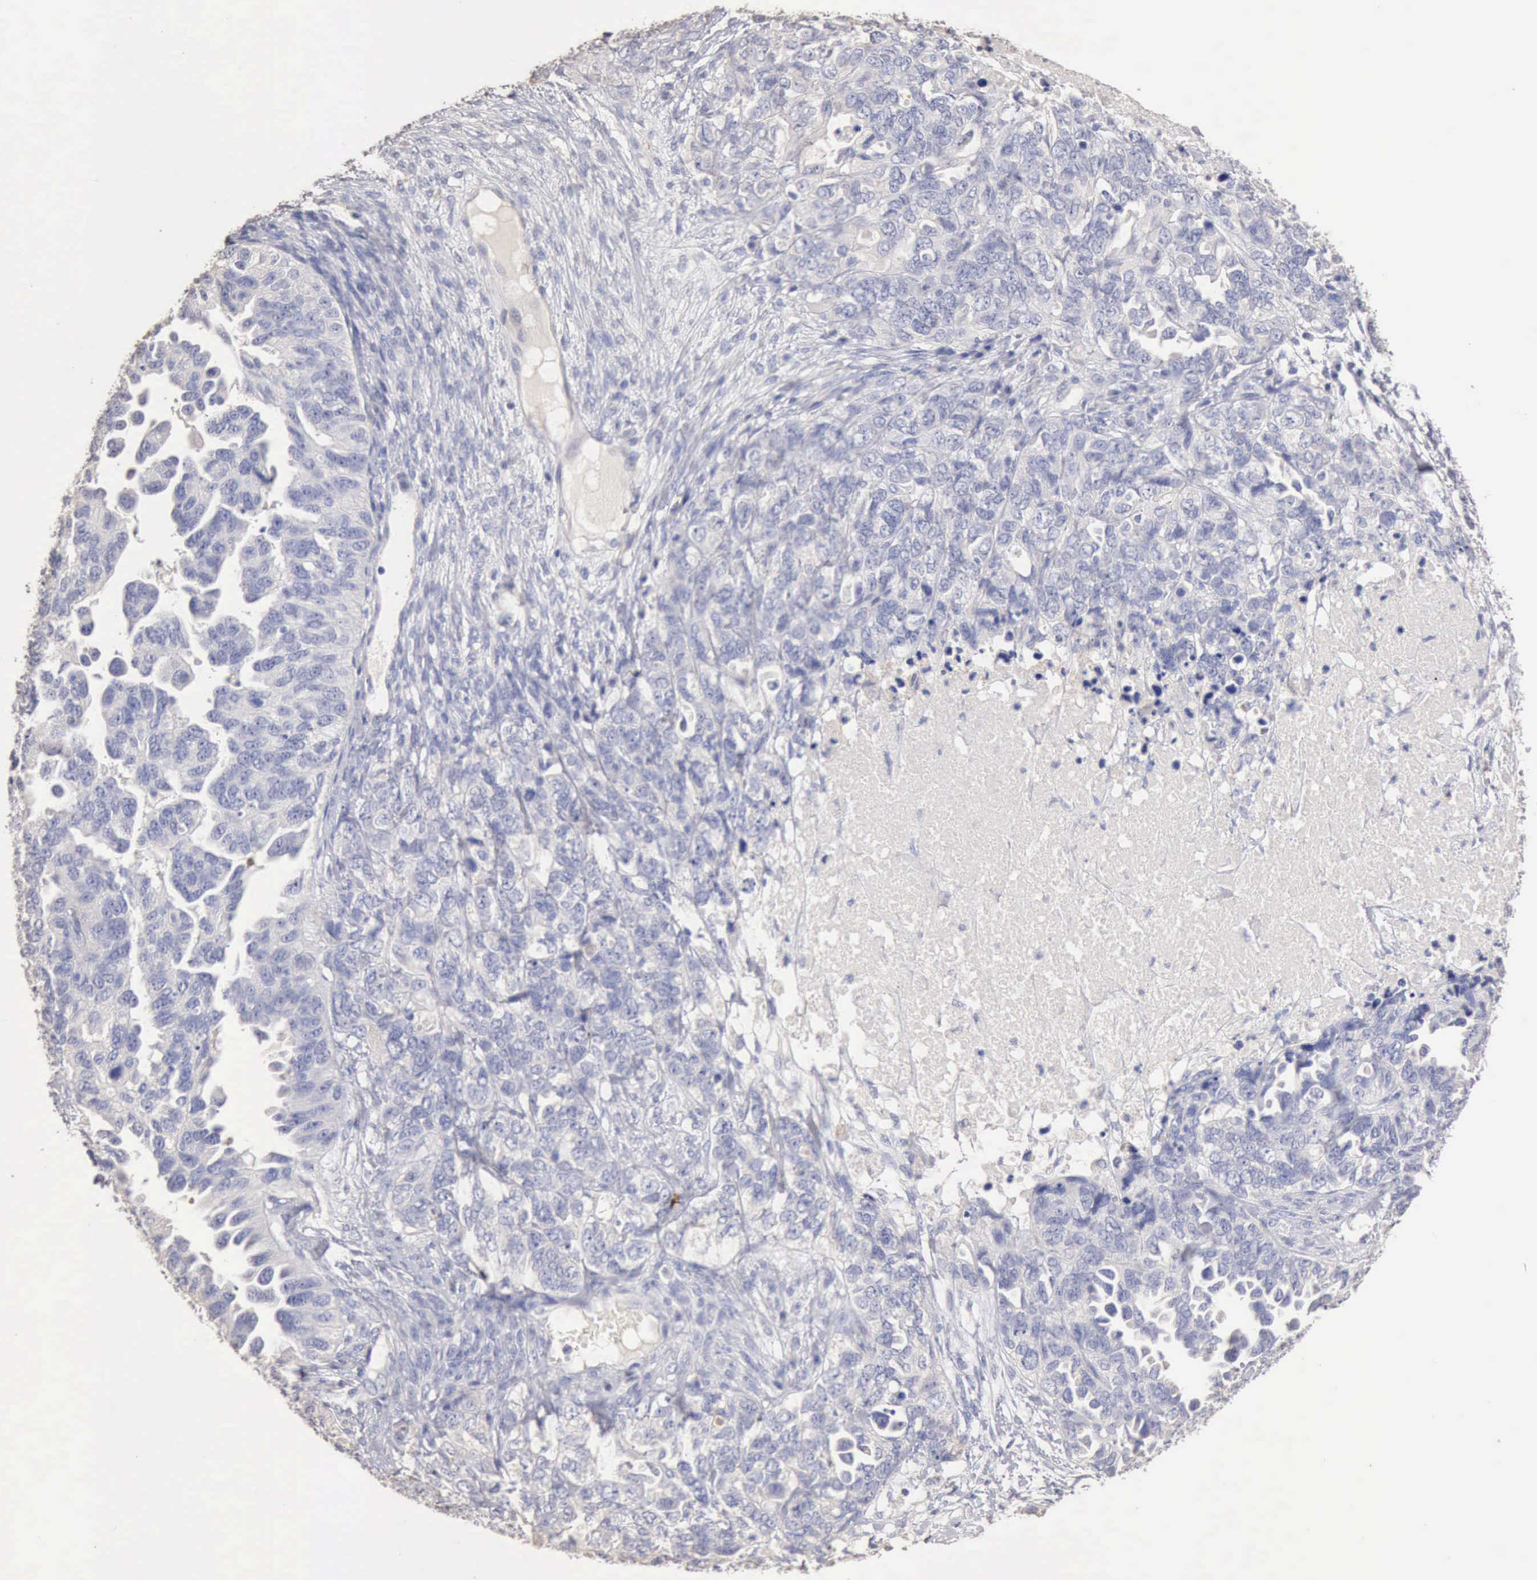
{"staining": {"intensity": "negative", "quantity": "none", "location": "none"}, "tissue": "ovarian cancer", "cell_type": "Tumor cells", "image_type": "cancer", "snomed": [{"axis": "morphology", "description": "Cystadenocarcinoma, serous, NOS"}, {"axis": "topography", "description": "Ovary"}], "caption": "Micrograph shows no protein expression in tumor cells of ovarian cancer tissue. (DAB (3,3'-diaminobenzidine) immunohistochemistry with hematoxylin counter stain).", "gene": "KRT6B", "patient": {"sex": "female", "age": 82}}